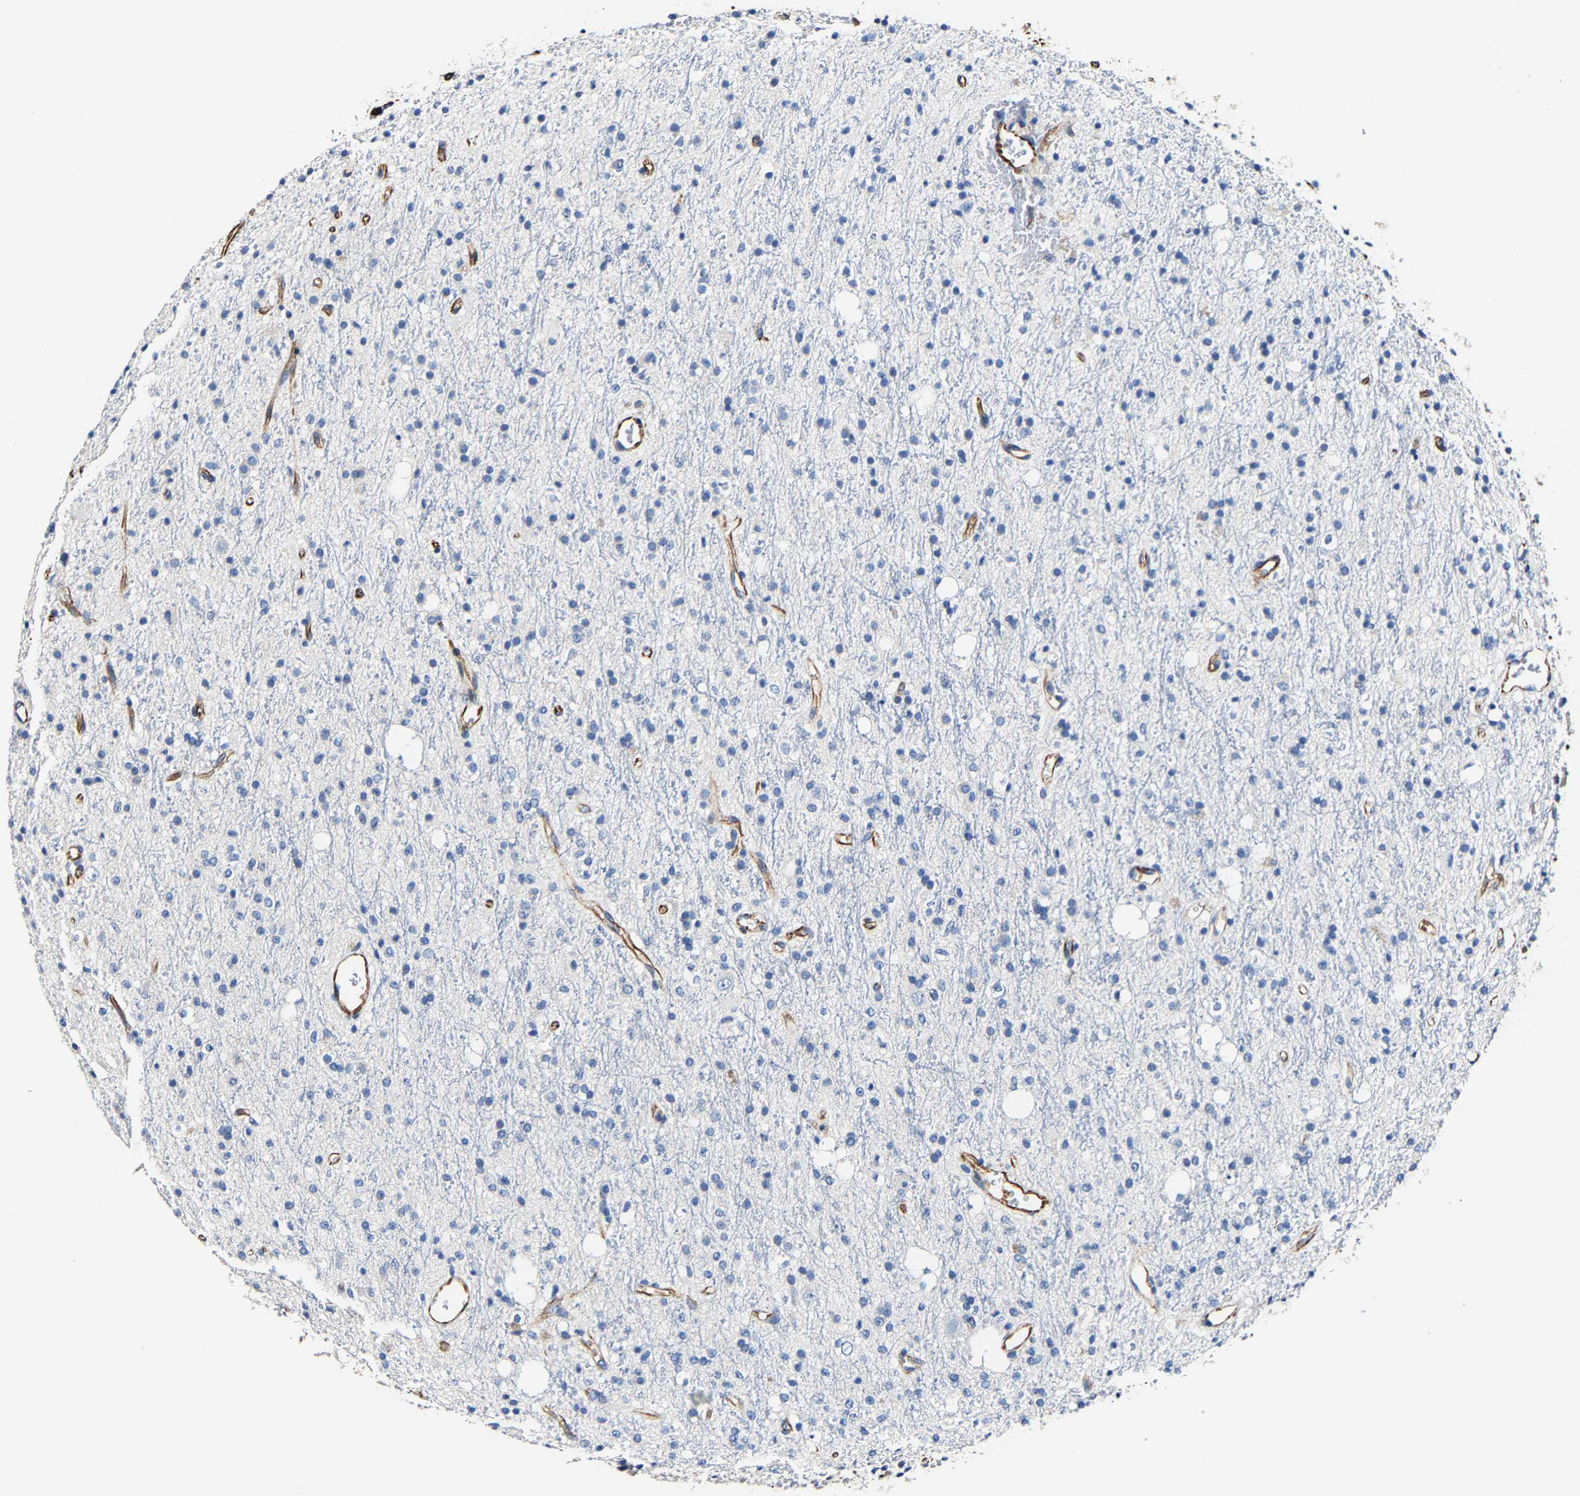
{"staining": {"intensity": "negative", "quantity": "none", "location": "none"}, "tissue": "glioma", "cell_type": "Tumor cells", "image_type": "cancer", "snomed": [{"axis": "morphology", "description": "Glioma, malignant, High grade"}, {"axis": "topography", "description": "Brain"}], "caption": "A micrograph of human glioma is negative for staining in tumor cells. The staining was performed using DAB to visualize the protein expression in brown, while the nuclei were stained in blue with hematoxylin (Magnification: 20x).", "gene": "MMEL1", "patient": {"sex": "male", "age": 47}}